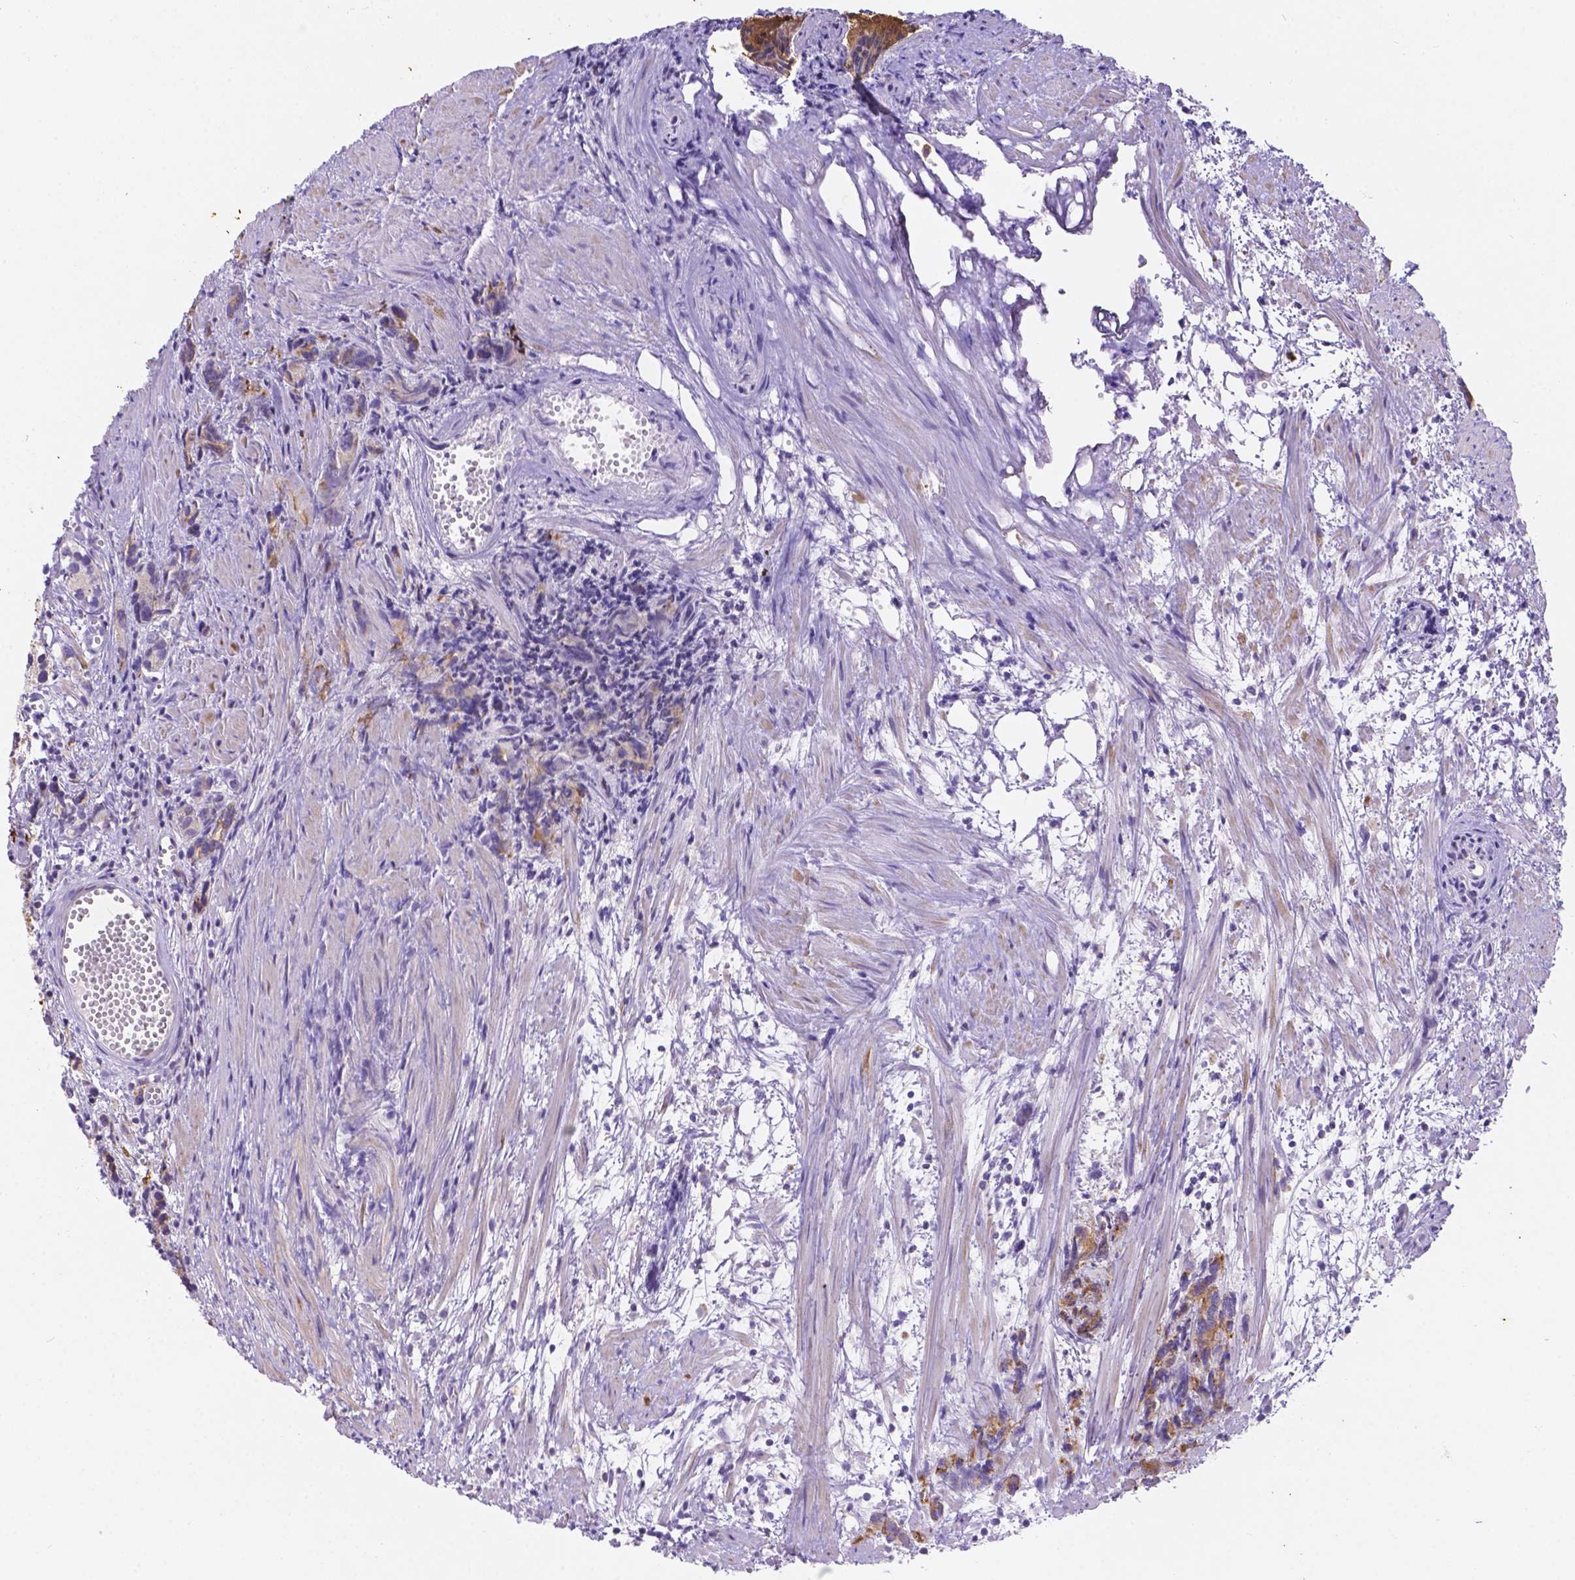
{"staining": {"intensity": "negative", "quantity": "none", "location": "none"}, "tissue": "prostate cancer", "cell_type": "Tumor cells", "image_type": "cancer", "snomed": [{"axis": "morphology", "description": "Adenocarcinoma, High grade"}, {"axis": "topography", "description": "Prostate"}], "caption": "High magnification brightfield microscopy of prostate cancer (adenocarcinoma (high-grade)) stained with DAB (3,3'-diaminobenzidine) (brown) and counterstained with hematoxylin (blue): tumor cells show no significant staining. The staining was performed using DAB to visualize the protein expression in brown, while the nuclei were stained in blue with hematoxylin (Magnification: 20x).", "gene": "DMWD", "patient": {"sex": "male", "age": 77}}